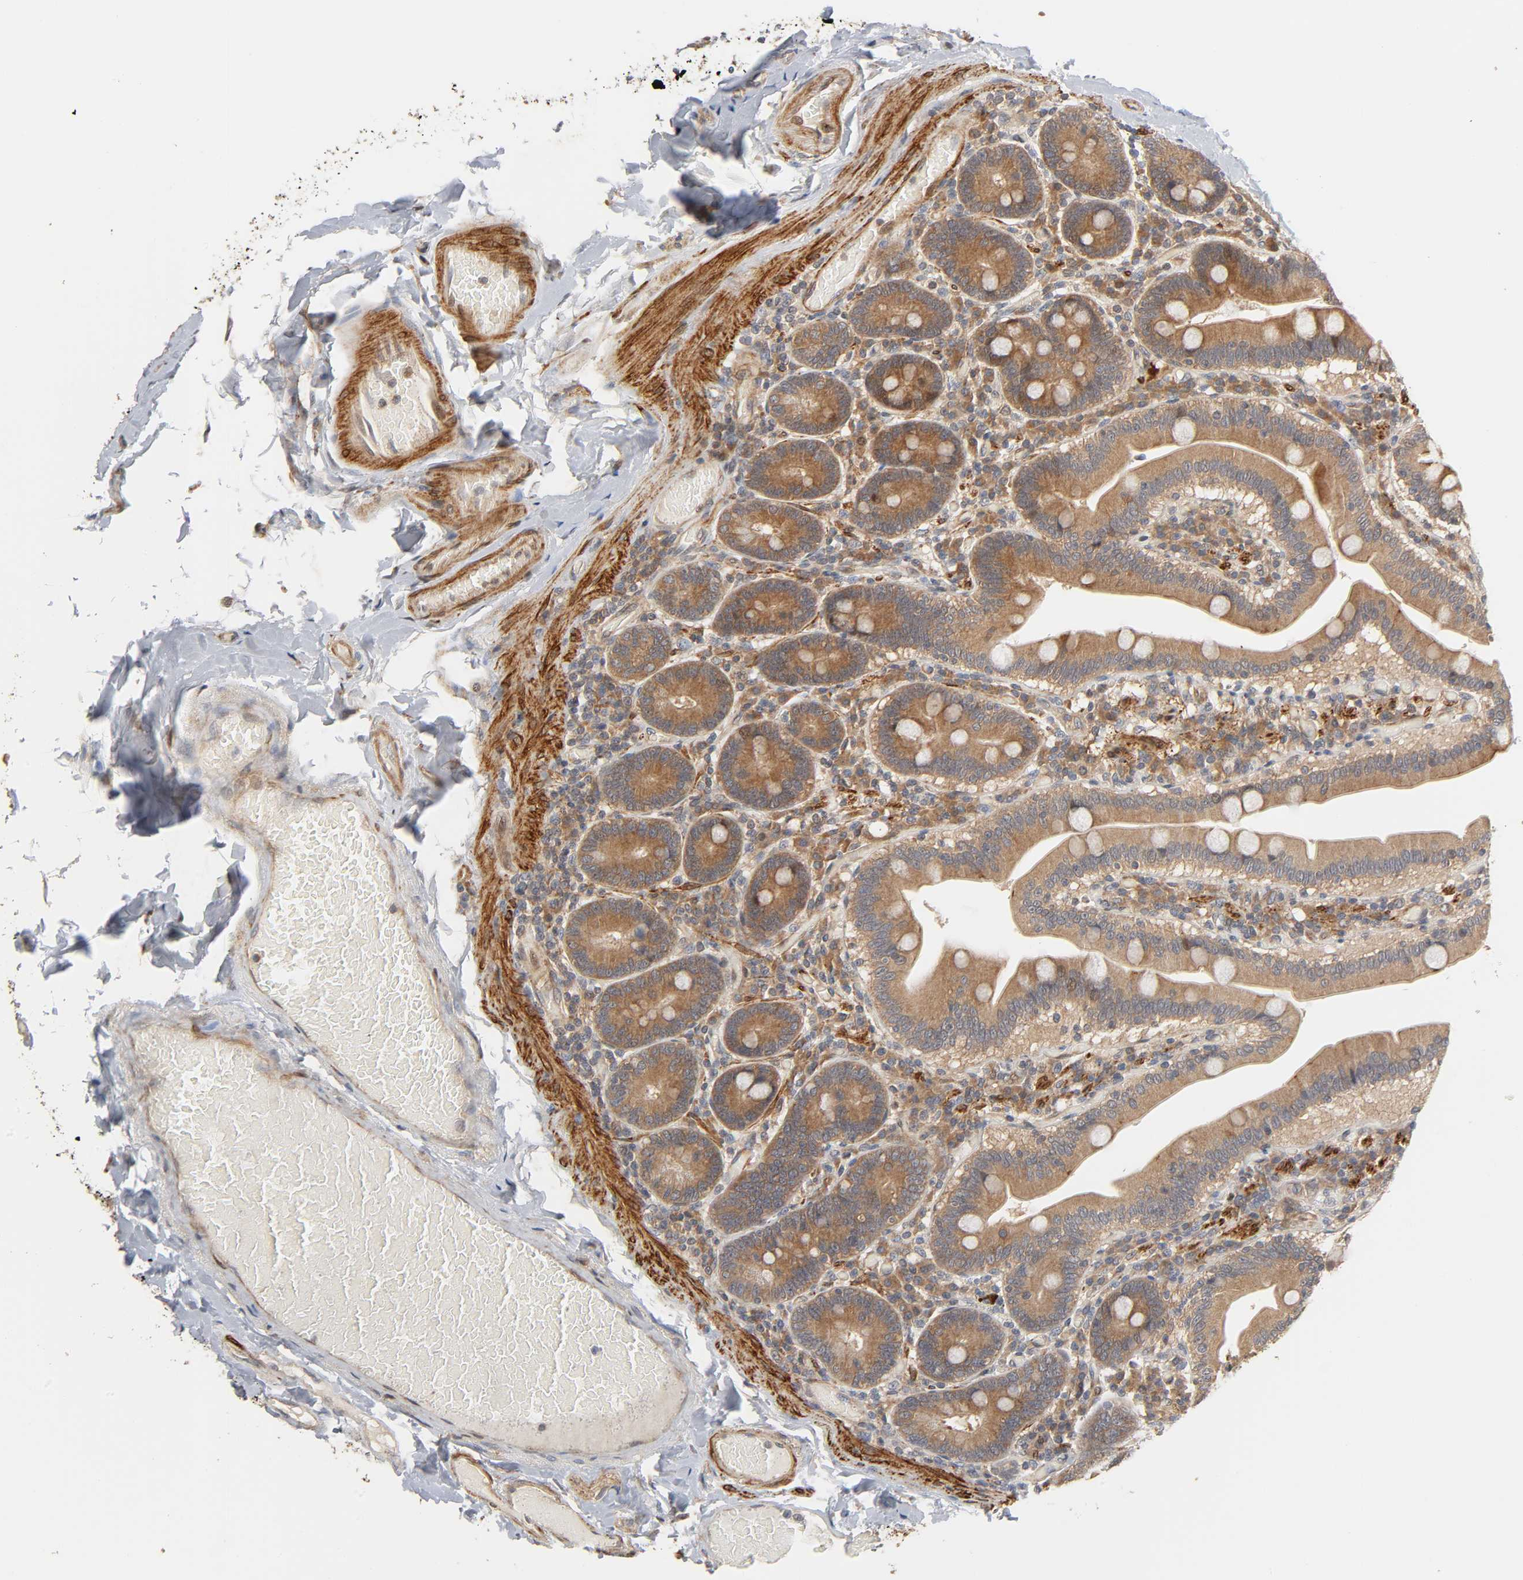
{"staining": {"intensity": "strong", "quantity": ">75%", "location": "cytoplasmic/membranous,nuclear"}, "tissue": "duodenum", "cell_type": "Glandular cells", "image_type": "normal", "snomed": [{"axis": "morphology", "description": "Normal tissue, NOS"}, {"axis": "topography", "description": "Duodenum"}], "caption": "Duodenum stained with a brown dye demonstrates strong cytoplasmic/membranous,nuclear positive expression in about >75% of glandular cells.", "gene": "NEMF", "patient": {"sex": "male", "age": 66}}